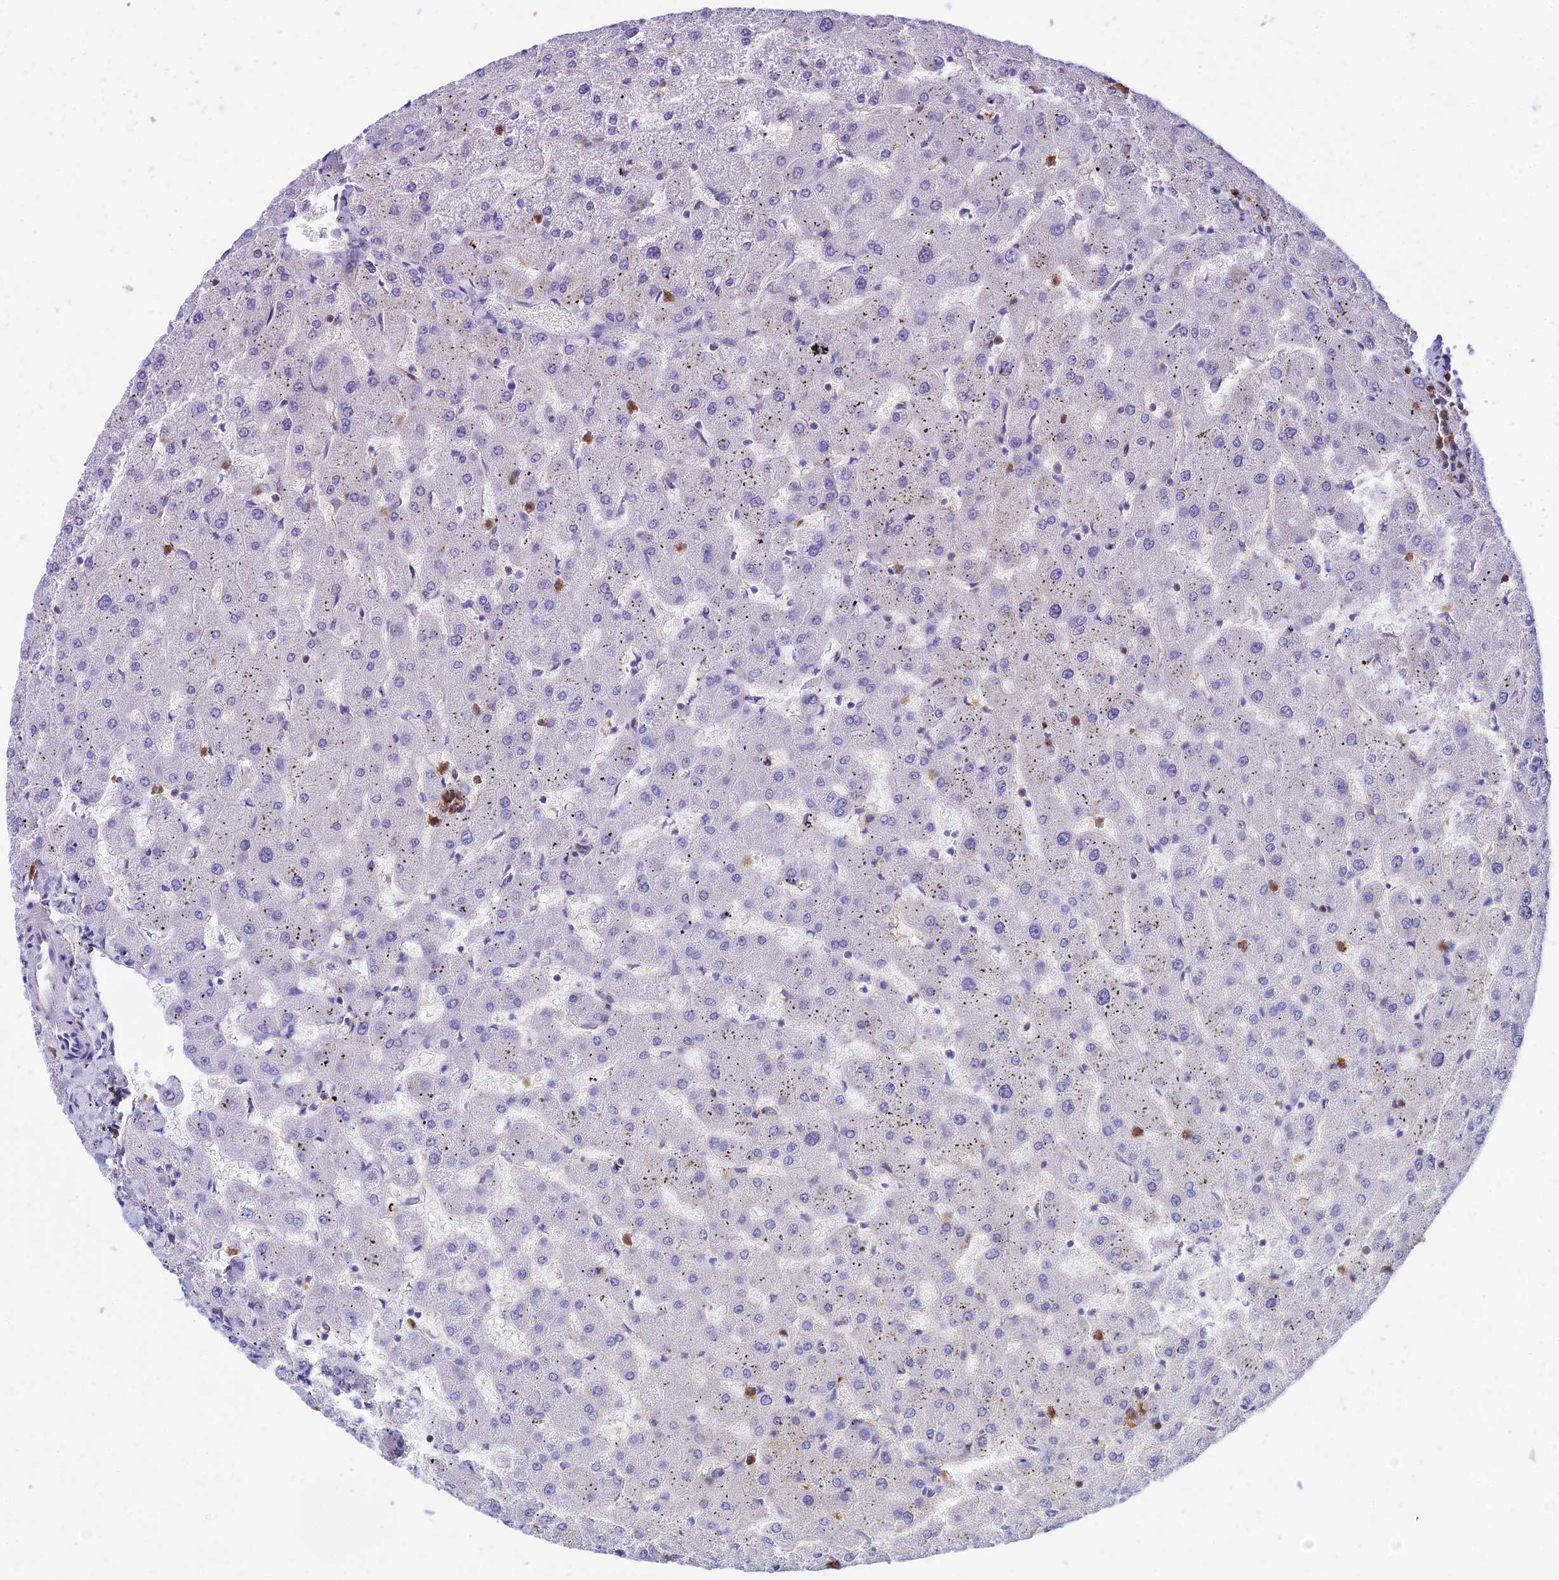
{"staining": {"intensity": "negative", "quantity": "none", "location": "none"}, "tissue": "liver", "cell_type": "Cholangiocytes", "image_type": "normal", "snomed": [{"axis": "morphology", "description": "Normal tissue, NOS"}, {"axis": "topography", "description": "Liver"}], "caption": "High magnification brightfield microscopy of unremarkable liver stained with DAB (3,3'-diaminobenzidine) (brown) and counterstained with hematoxylin (blue): cholangiocytes show no significant staining. Nuclei are stained in blue.", "gene": "SREK1IP1", "patient": {"sex": "female", "age": 63}}